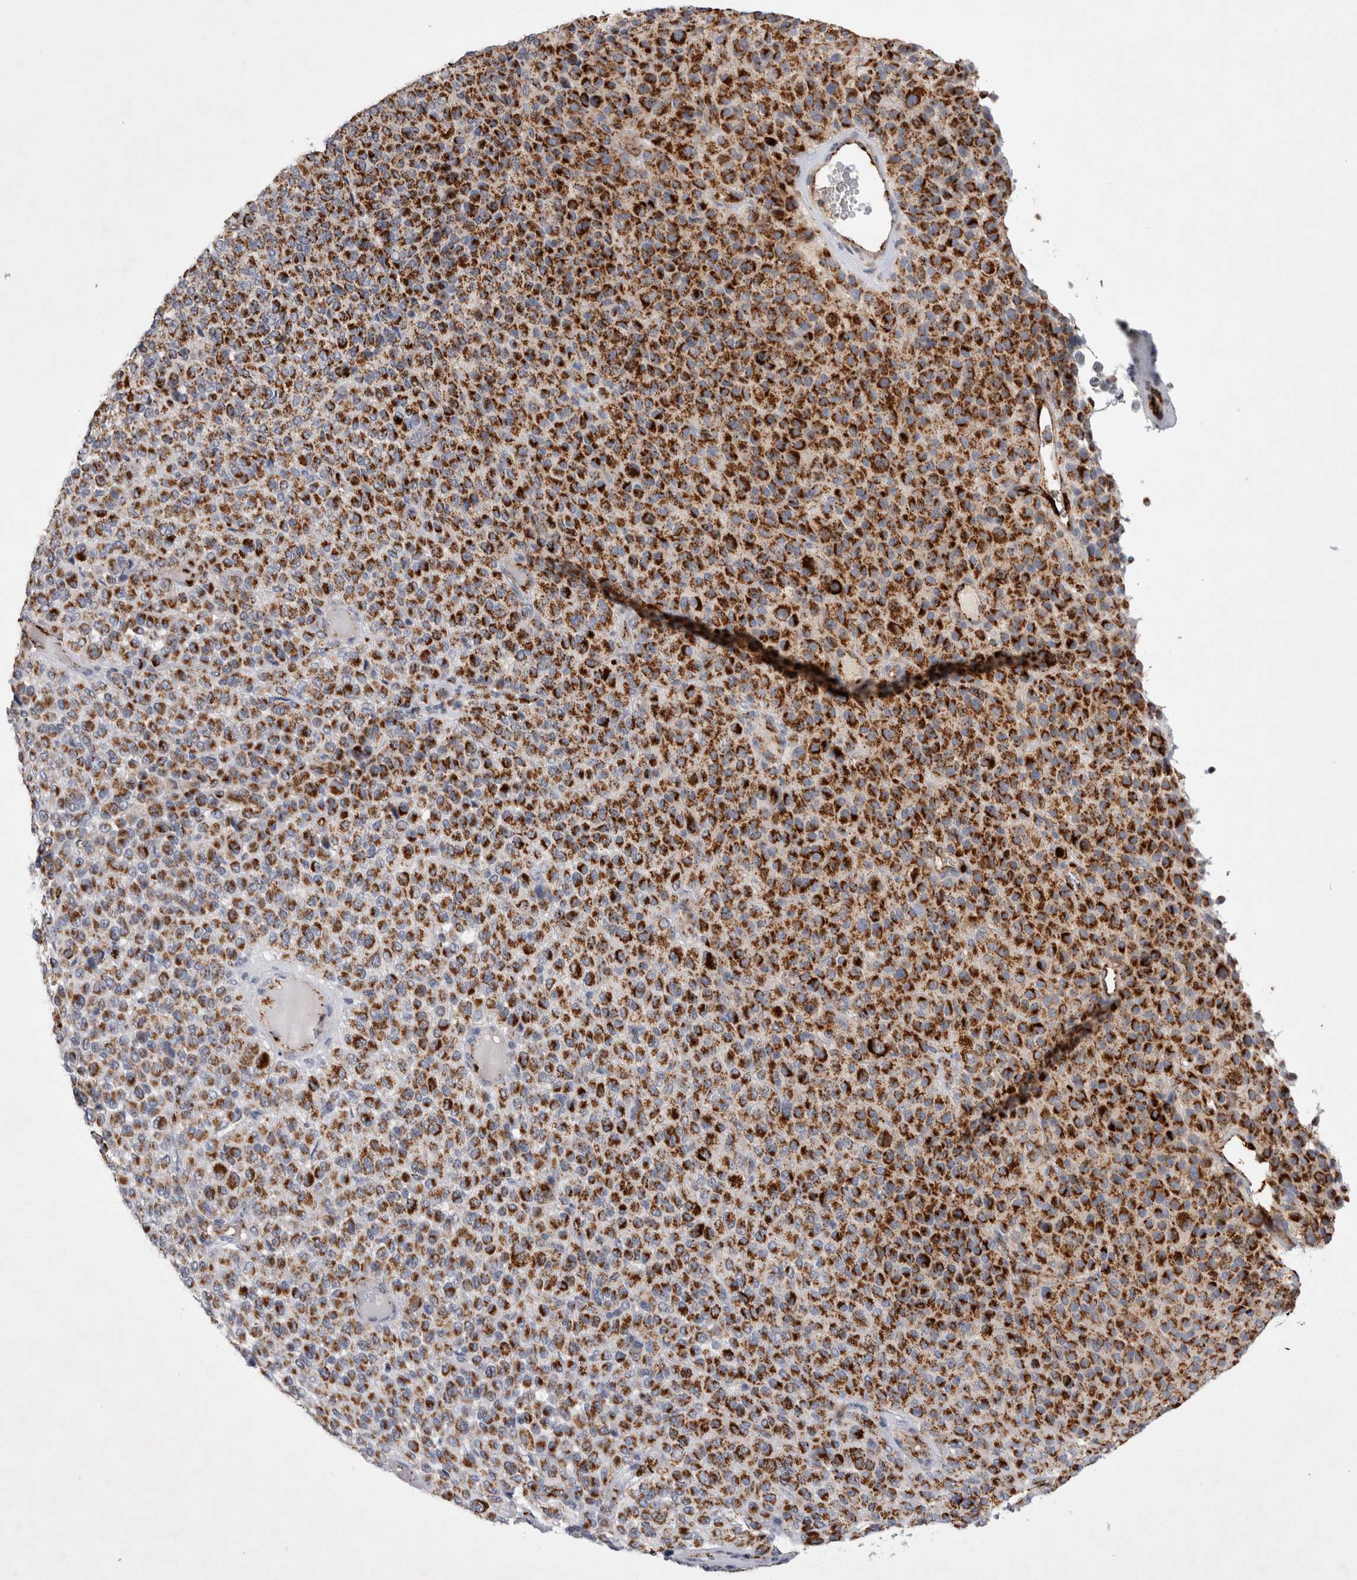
{"staining": {"intensity": "strong", "quantity": ">75%", "location": "cytoplasmic/membranous"}, "tissue": "melanoma", "cell_type": "Tumor cells", "image_type": "cancer", "snomed": [{"axis": "morphology", "description": "Malignant melanoma, Metastatic site"}, {"axis": "topography", "description": "Pancreas"}], "caption": "Protein expression analysis of human melanoma reveals strong cytoplasmic/membranous staining in about >75% of tumor cells. (DAB (3,3'-diaminobenzidine) = brown stain, brightfield microscopy at high magnification).", "gene": "IARS2", "patient": {"sex": "female", "age": 30}}